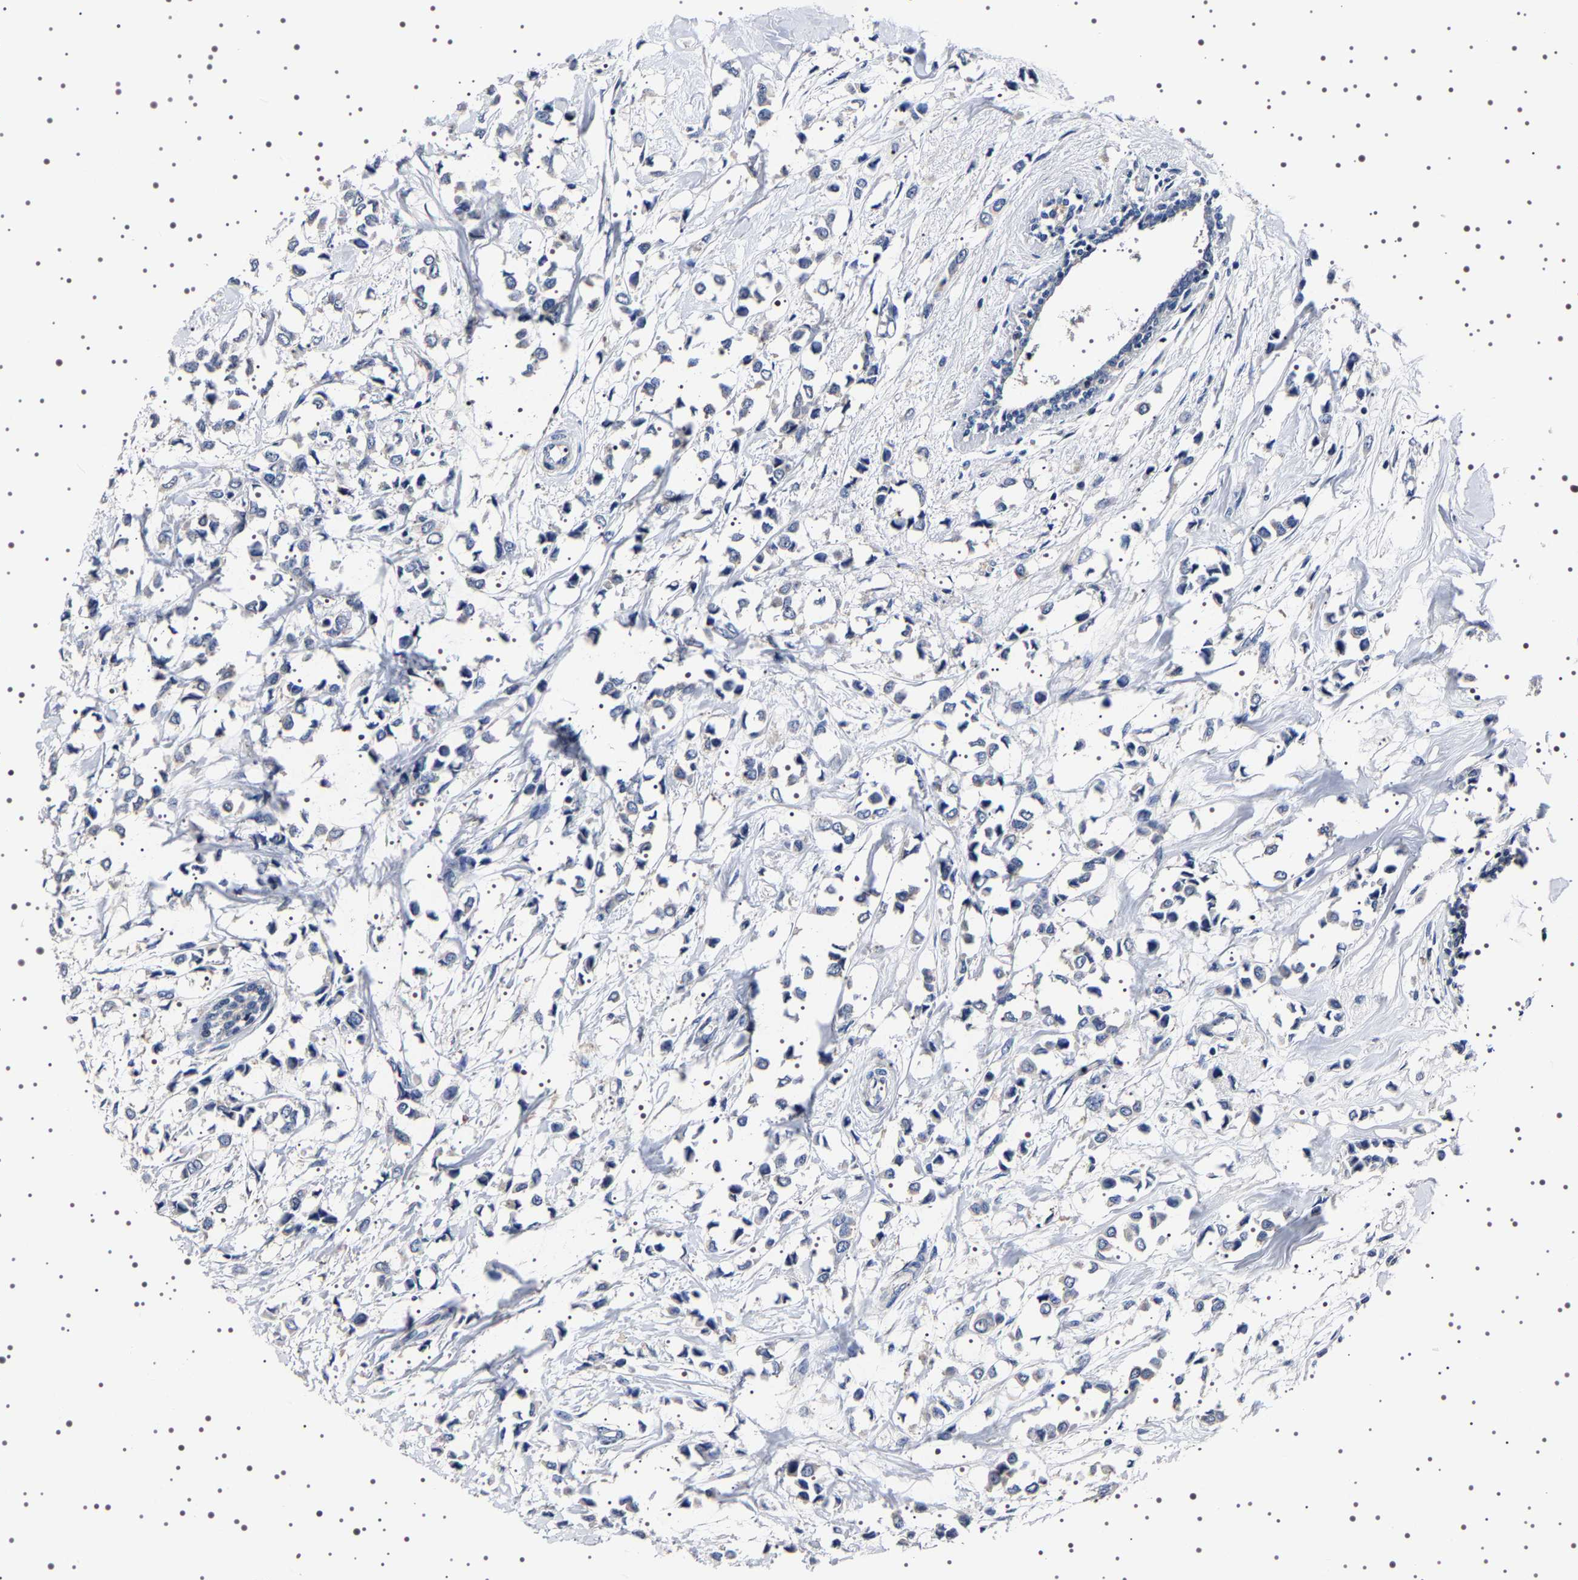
{"staining": {"intensity": "negative", "quantity": "none", "location": "none"}, "tissue": "breast cancer", "cell_type": "Tumor cells", "image_type": "cancer", "snomed": [{"axis": "morphology", "description": "Lobular carcinoma"}, {"axis": "topography", "description": "Breast"}], "caption": "Breast cancer (lobular carcinoma) stained for a protein using immunohistochemistry displays no expression tumor cells.", "gene": "TARBP1", "patient": {"sex": "female", "age": 51}}